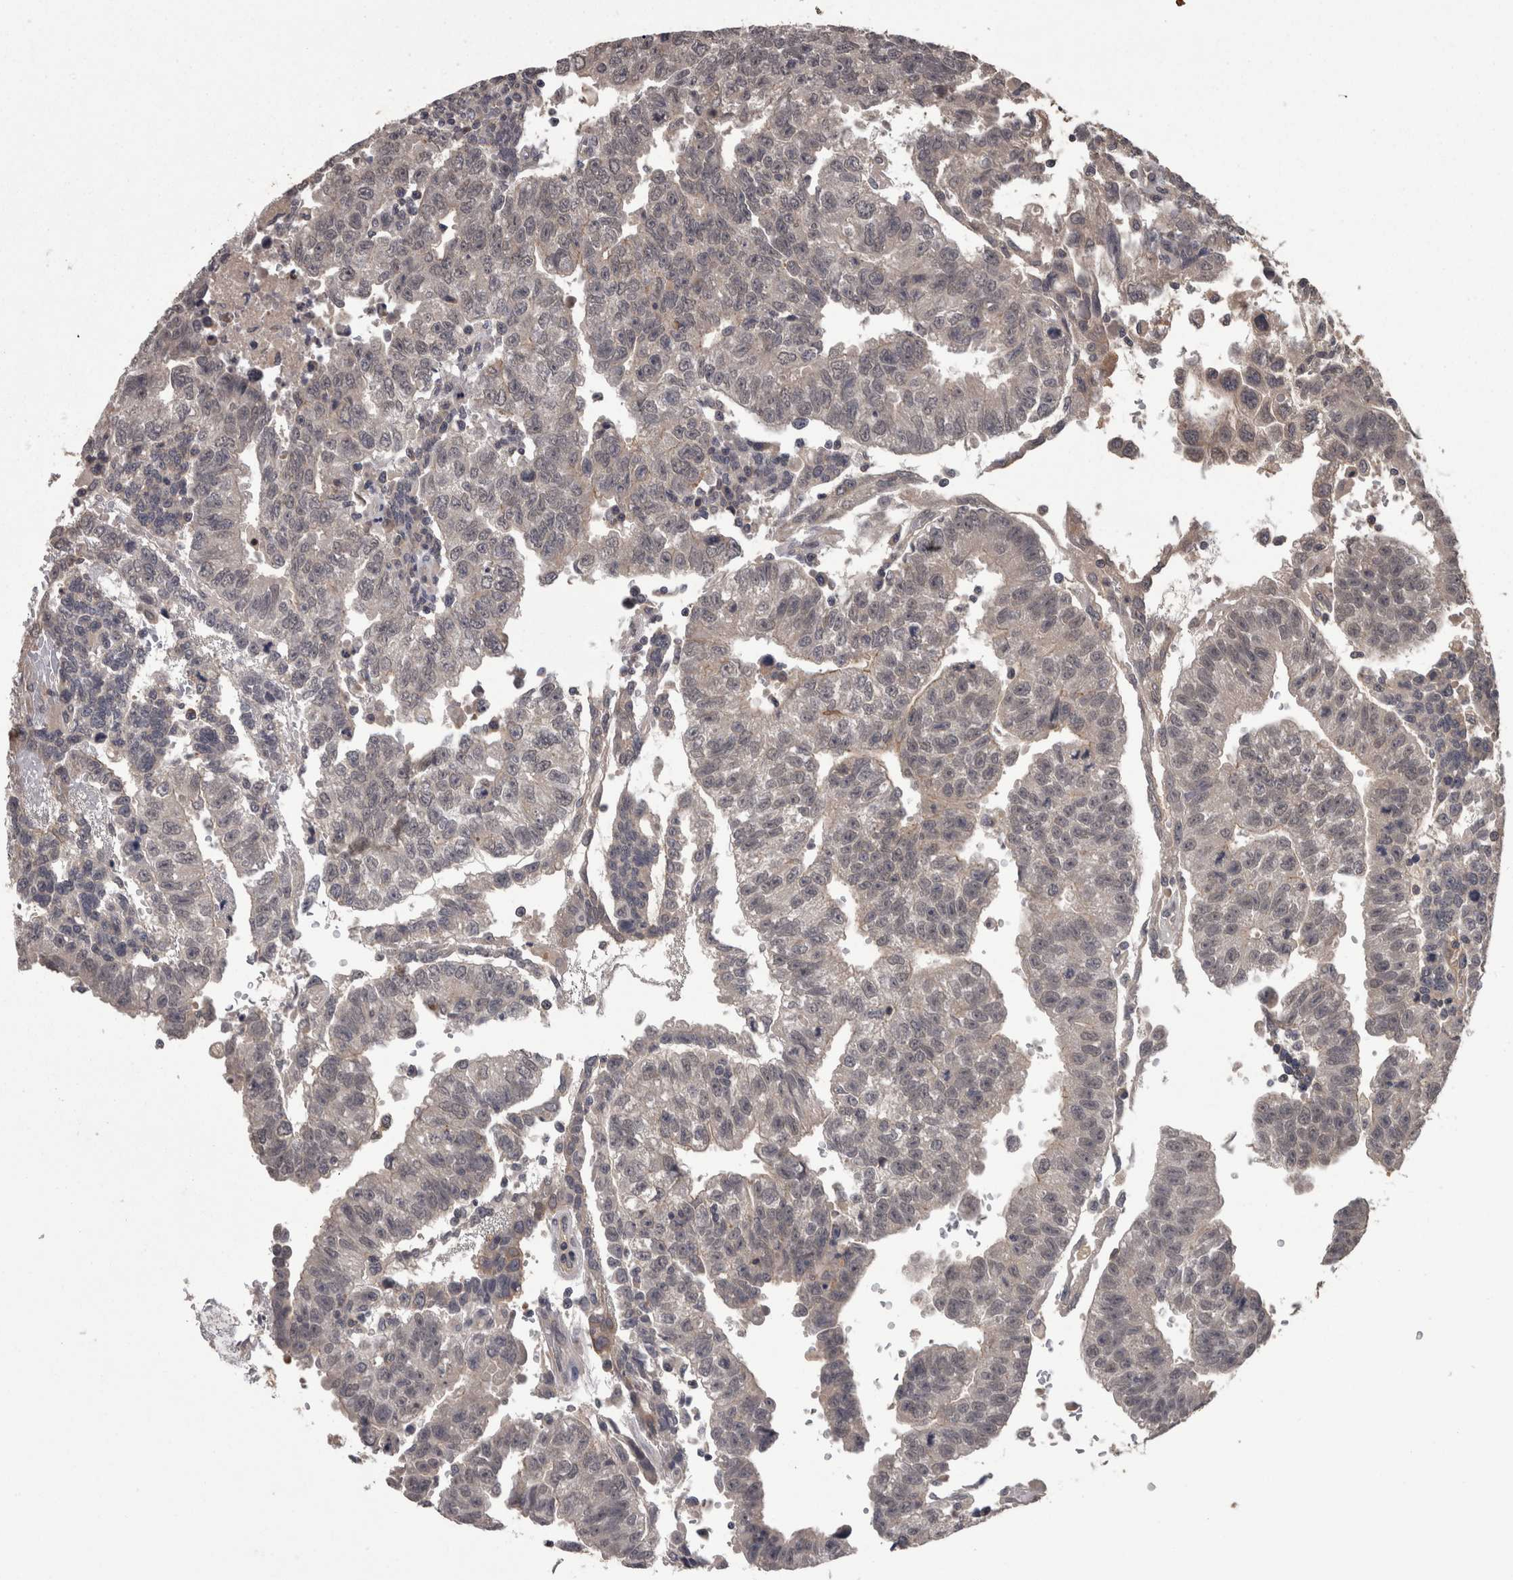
{"staining": {"intensity": "weak", "quantity": "<25%", "location": "cytoplasmic/membranous"}, "tissue": "testis cancer", "cell_type": "Tumor cells", "image_type": "cancer", "snomed": [{"axis": "morphology", "description": "Seminoma, NOS"}, {"axis": "morphology", "description": "Carcinoma, Embryonal, NOS"}, {"axis": "topography", "description": "Testis"}], "caption": "Immunohistochemical staining of testis cancer (embryonal carcinoma) displays no significant staining in tumor cells.", "gene": "PON3", "patient": {"sex": "male", "age": 52}}